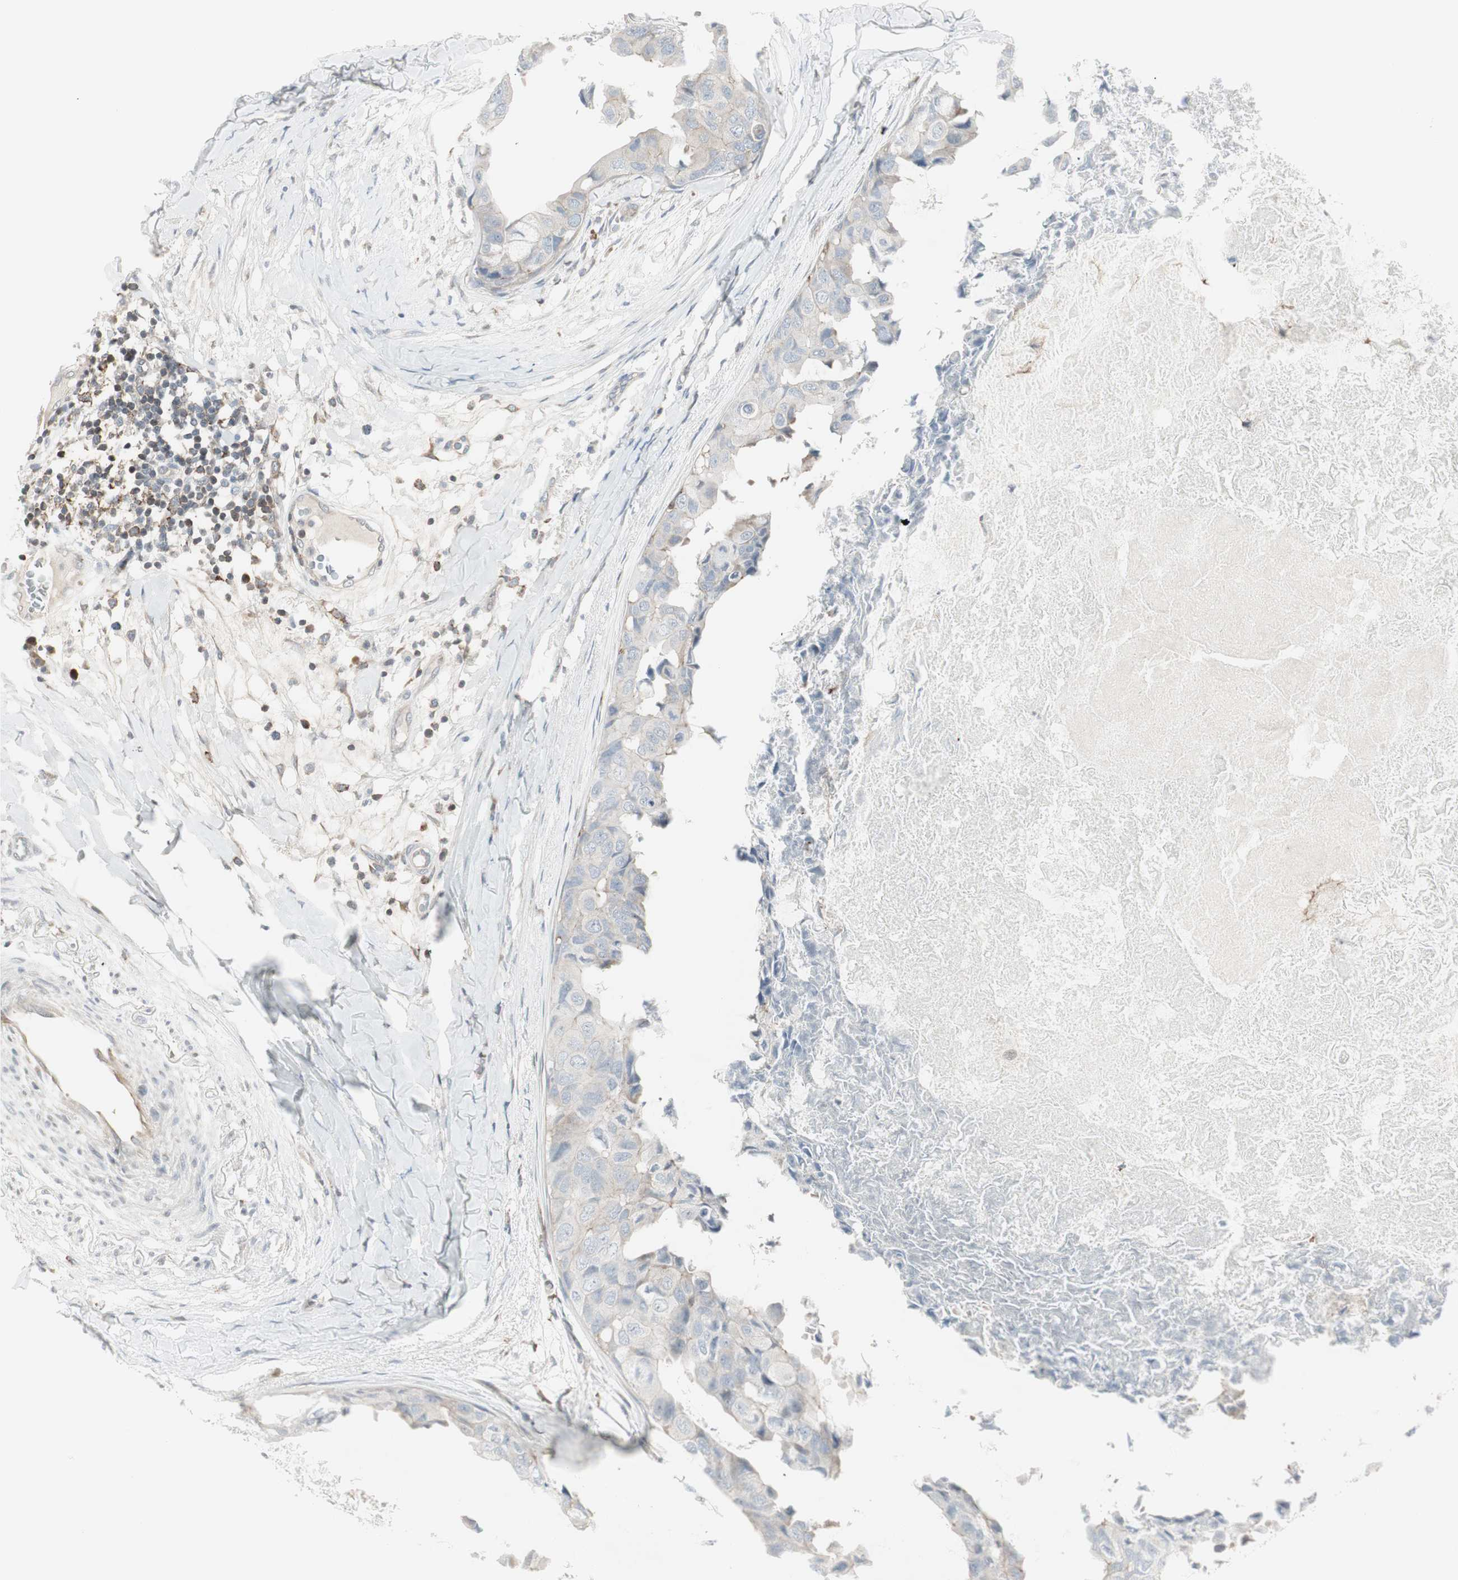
{"staining": {"intensity": "weak", "quantity": "<25%", "location": "cytoplasmic/membranous"}, "tissue": "breast cancer", "cell_type": "Tumor cells", "image_type": "cancer", "snomed": [{"axis": "morphology", "description": "Duct carcinoma"}, {"axis": "topography", "description": "Breast"}], "caption": "IHC micrograph of breast cancer (invasive ductal carcinoma) stained for a protein (brown), which displays no expression in tumor cells. (Brightfield microscopy of DAB immunohistochemistry at high magnification).", "gene": "MAP4K4", "patient": {"sex": "female", "age": 40}}